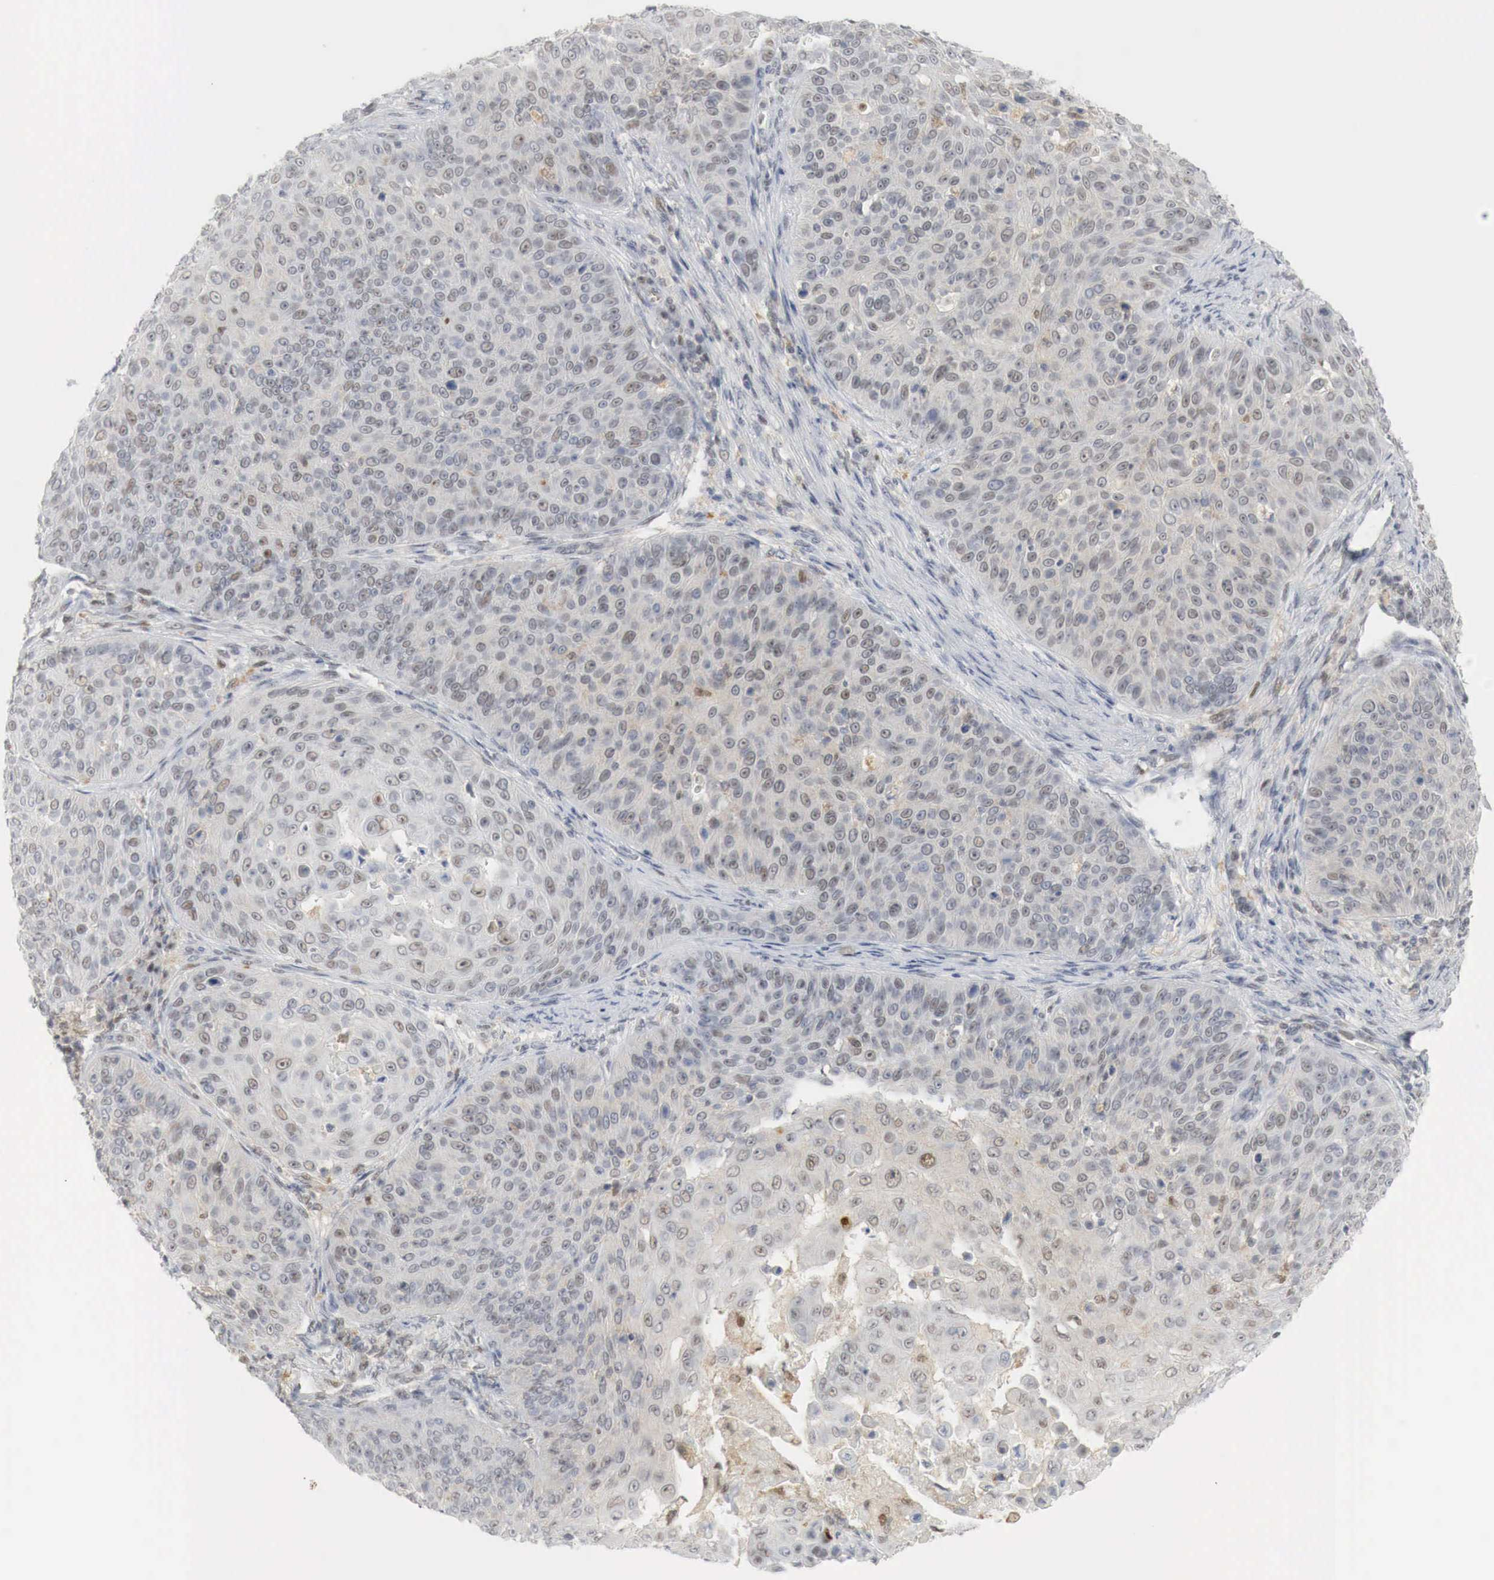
{"staining": {"intensity": "weak", "quantity": "25%-75%", "location": "cytoplasmic/membranous,nuclear"}, "tissue": "skin cancer", "cell_type": "Tumor cells", "image_type": "cancer", "snomed": [{"axis": "morphology", "description": "Squamous cell carcinoma, NOS"}, {"axis": "topography", "description": "Skin"}], "caption": "Protein expression analysis of skin squamous cell carcinoma shows weak cytoplasmic/membranous and nuclear expression in about 25%-75% of tumor cells.", "gene": "MYC", "patient": {"sex": "male", "age": 82}}